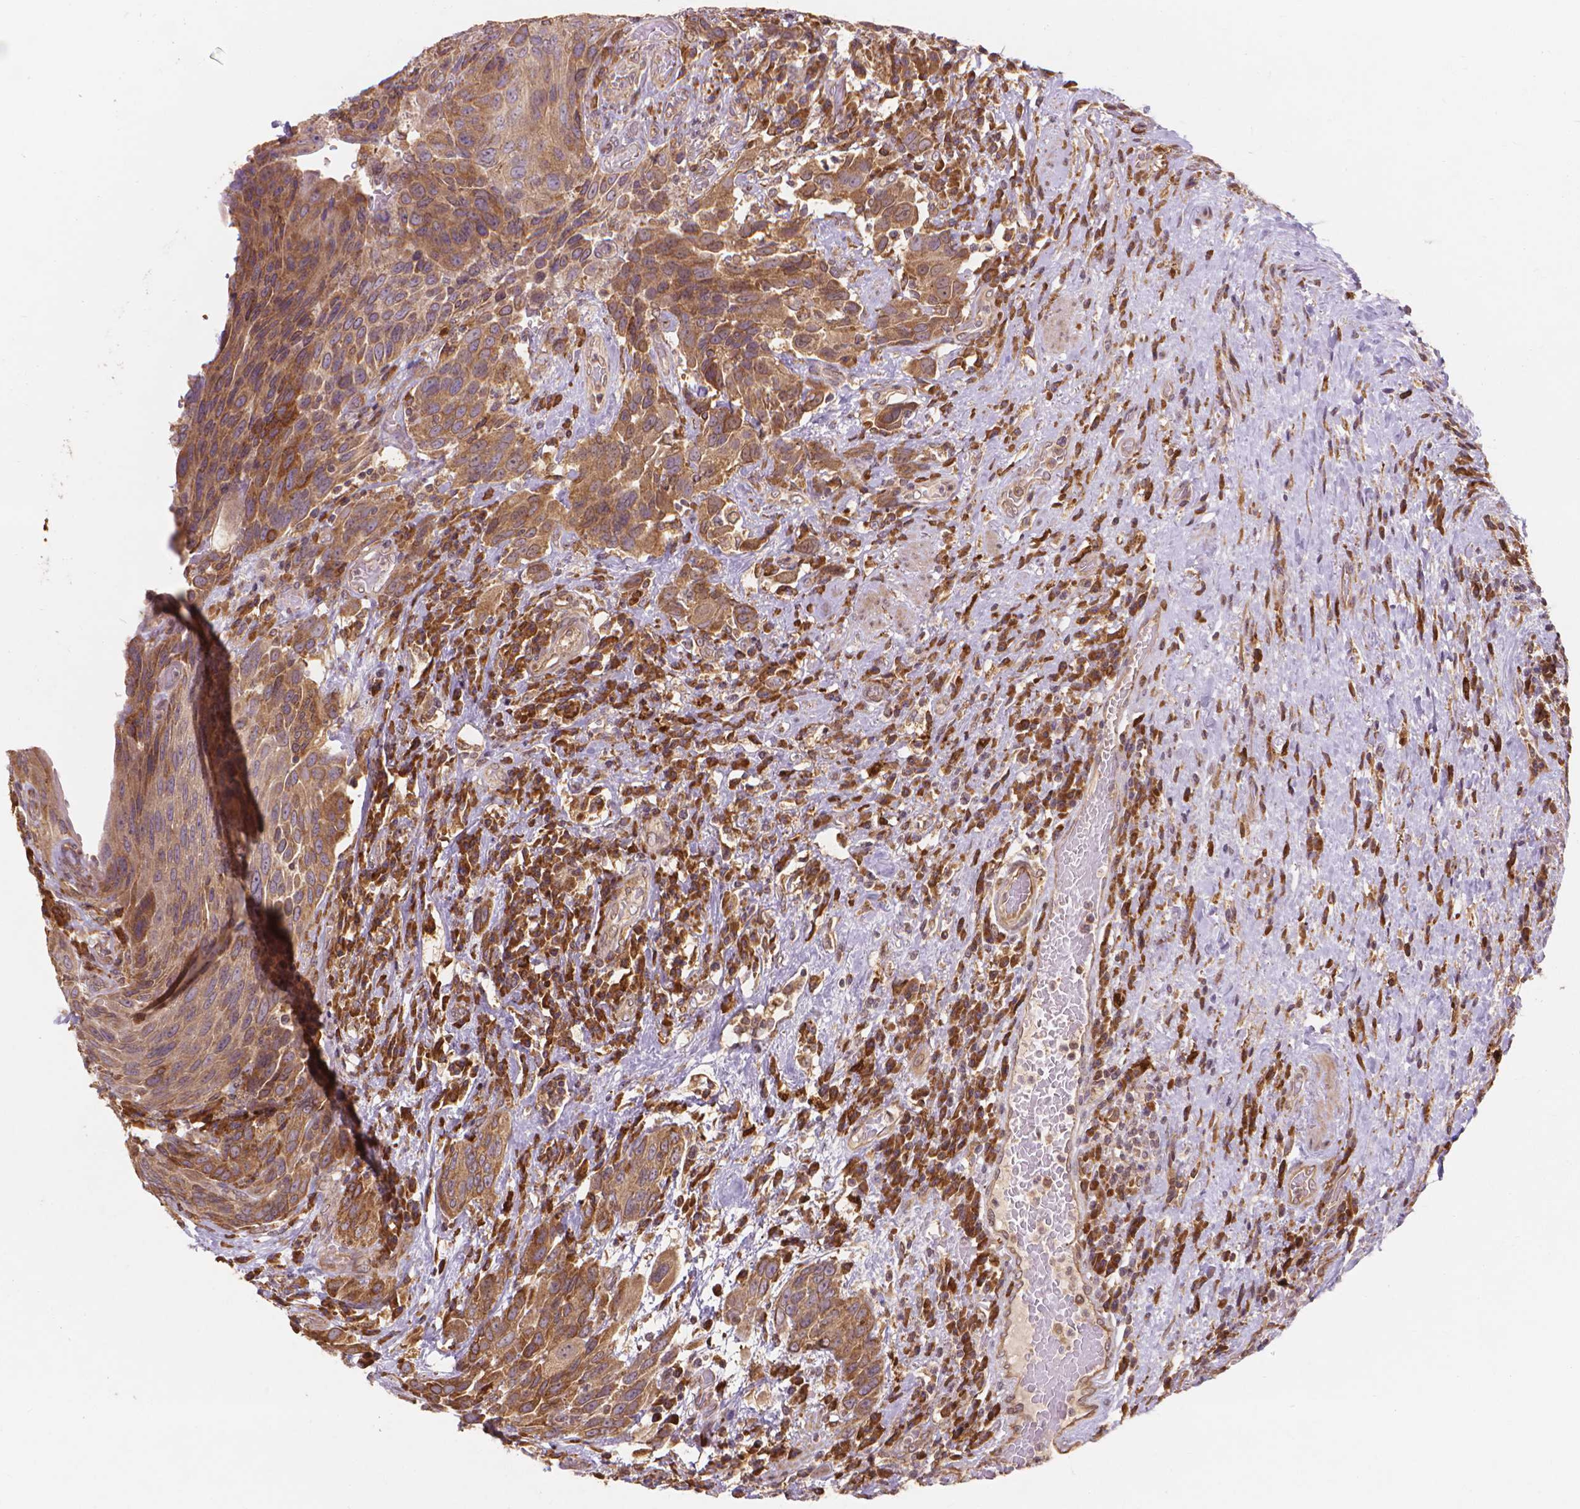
{"staining": {"intensity": "moderate", "quantity": ">75%", "location": "cytoplasmic/membranous"}, "tissue": "urothelial cancer", "cell_type": "Tumor cells", "image_type": "cancer", "snomed": [{"axis": "morphology", "description": "Urothelial carcinoma, High grade"}, {"axis": "topography", "description": "Urinary bladder"}], "caption": "Immunohistochemistry (IHC) of human urothelial carcinoma (high-grade) demonstrates medium levels of moderate cytoplasmic/membranous staining in approximately >75% of tumor cells. (DAB (3,3'-diaminobenzidine) IHC, brown staining for protein, blue staining for nuclei).", "gene": "TAB2", "patient": {"sex": "female", "age": 70}}